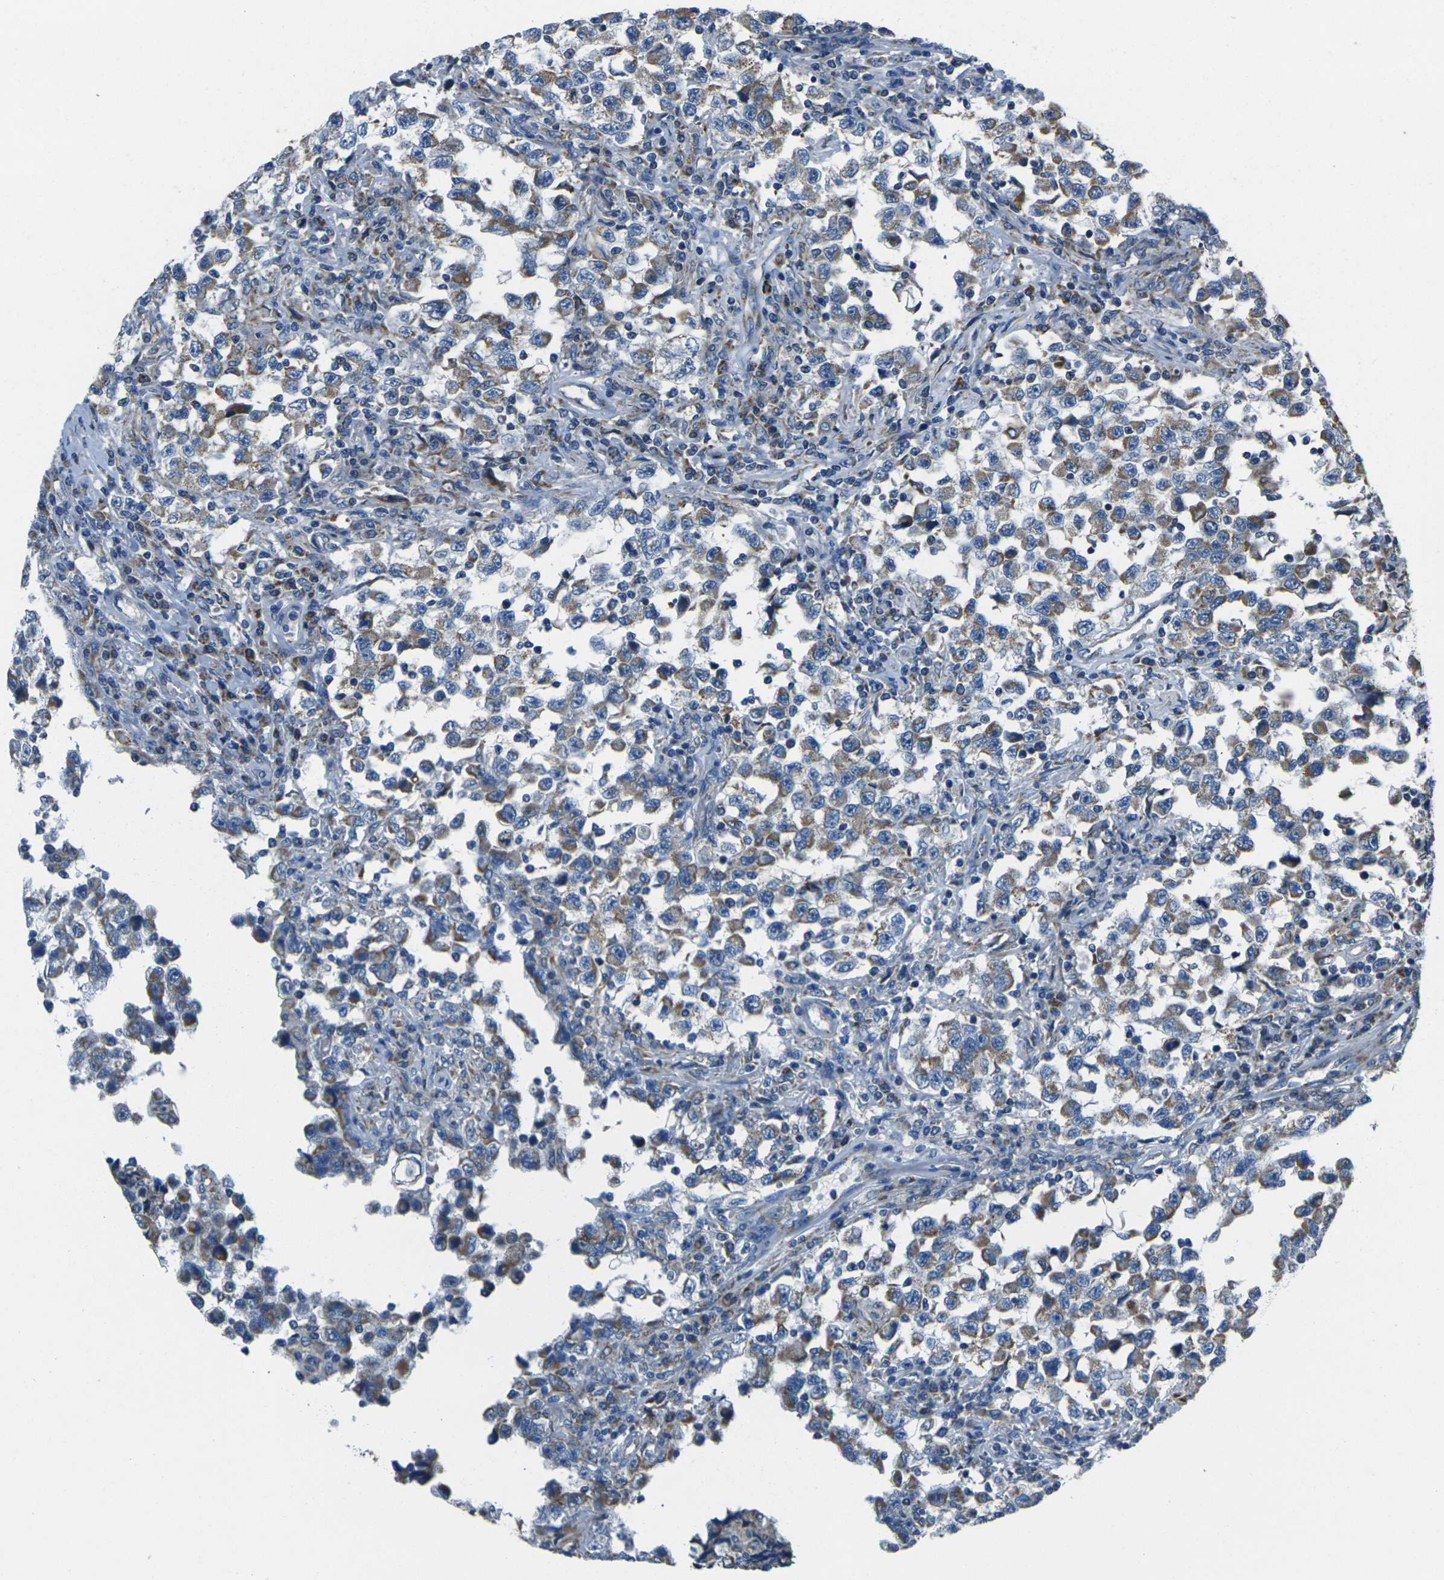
{"staining": {"intensity": "moderate", "quantity": ">75%", "location": "cytoplasmic/membranous"}, "tissue": "testis cancer", "cell_type": "Tumor cells", "image_type": "cancer", "snomed": [{"axis": "morphology", "description": "Carcinoma, Embryonal, NOS"}, {"axis": "topography", "description": "Testis"}], "caption": "Testis embryonal carcinoma was stained to show a protein in brown. There is medium levels of moderate cytoplasmic/membranous expression in approximately >75% of tumor cells. (DAB (3,3'-diaminobenzidine) = brown stain, brightfield microscopy at high magnification).", "gene": "TMEM120B", "patient": {"sex": "male", "age": 21}}